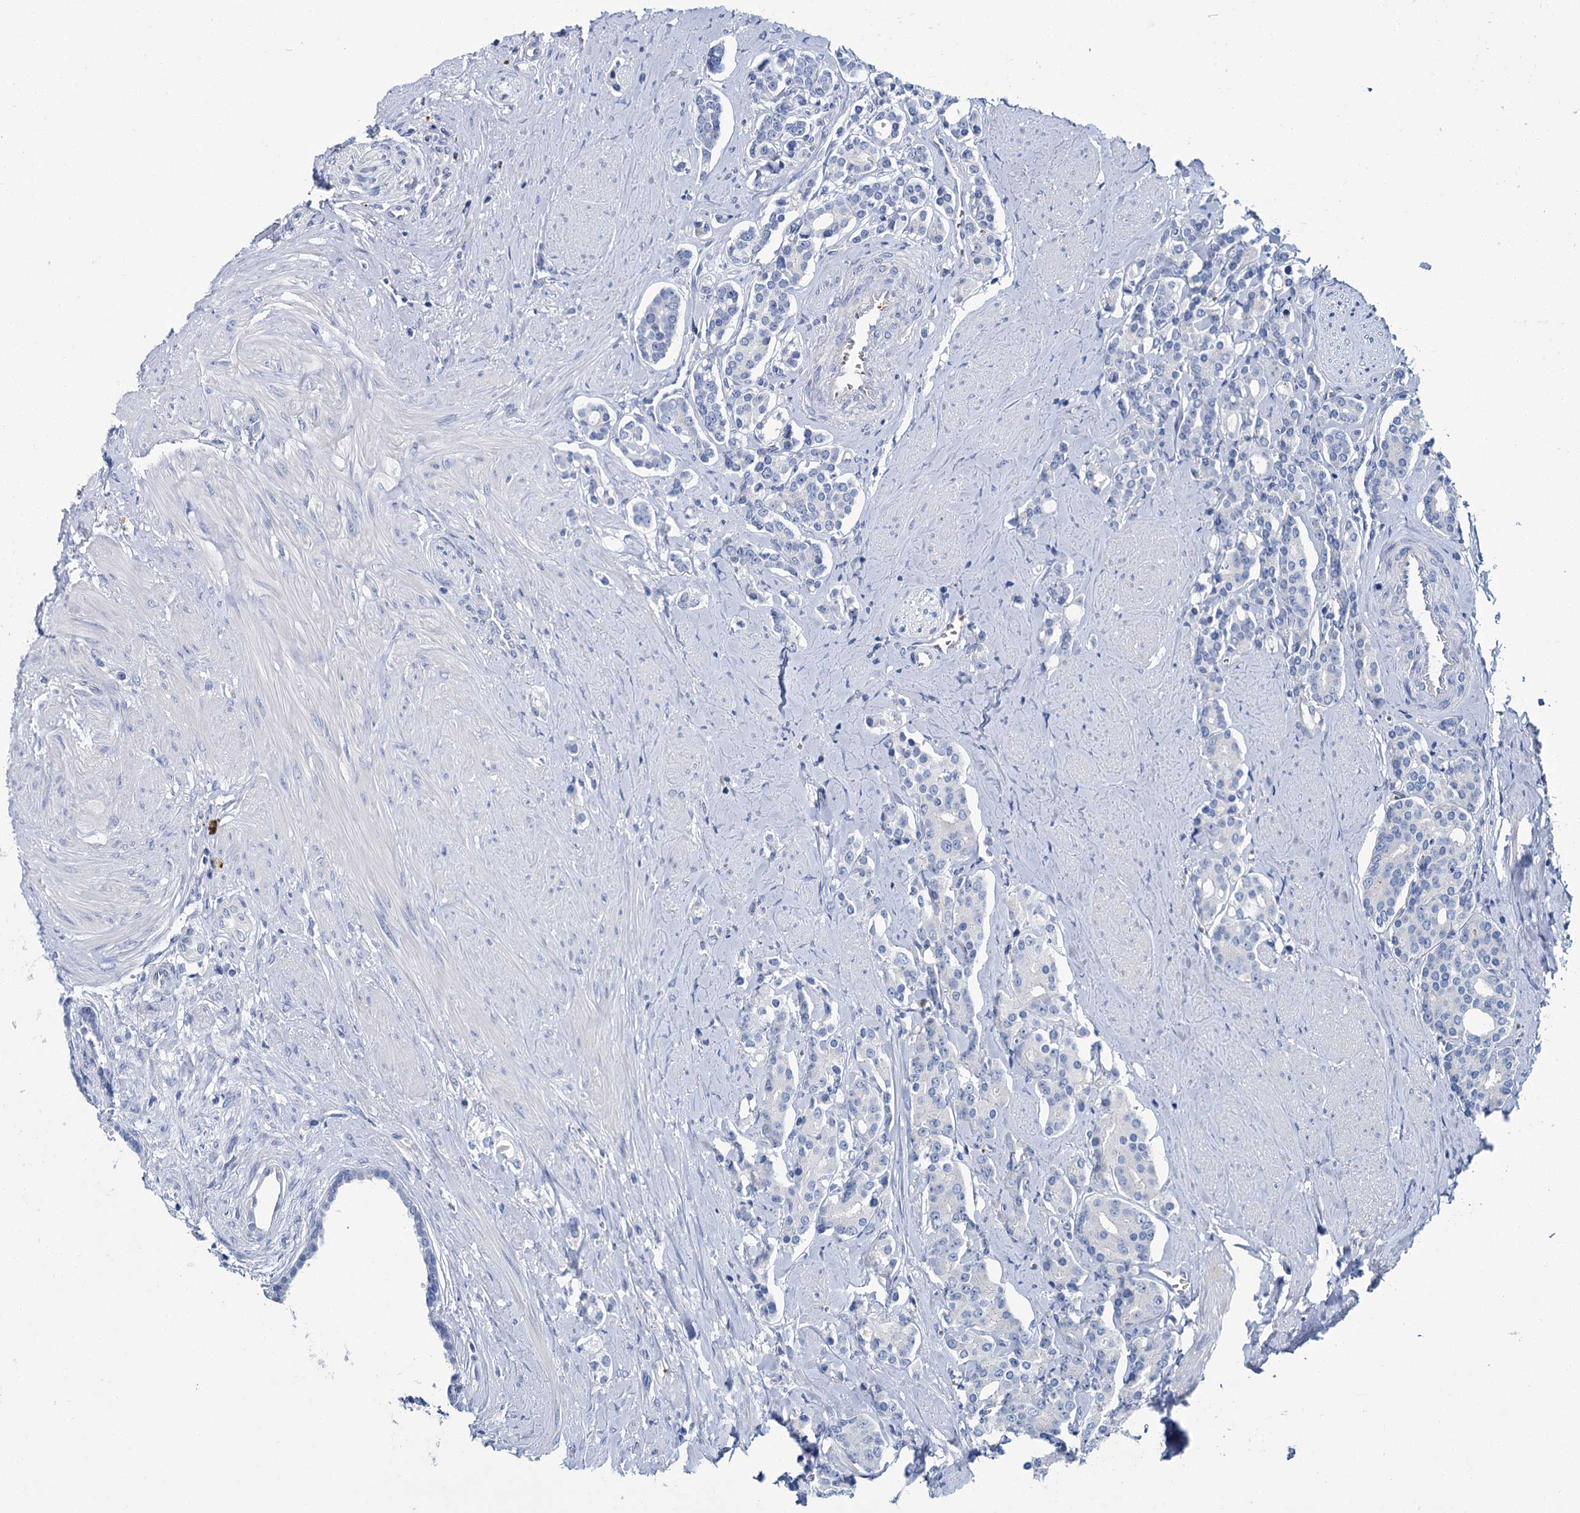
{"staining": {"intensity": "negative", "quantity": "none", "location": "none"}, "tissue": "prostate cancer", "cell_type": "Tumor cells", "image_type": "cancer", "snomed": [{"axis": "morphology", "description": "Adenocarcinoma, High grade"}, {"axis": "topography", "description": "Prostate"}], "caption": "The immunohistochemistry (IHC) image has no significant positivity in tumor cells of prostate cancer tissue. (DAB (3,3'-diaminobenzidine) immunohistochemistry (IHC) with hematoxylin counter stain).", "gene": "ATG2A", "patient": {"sex": "male", "age": 62}}